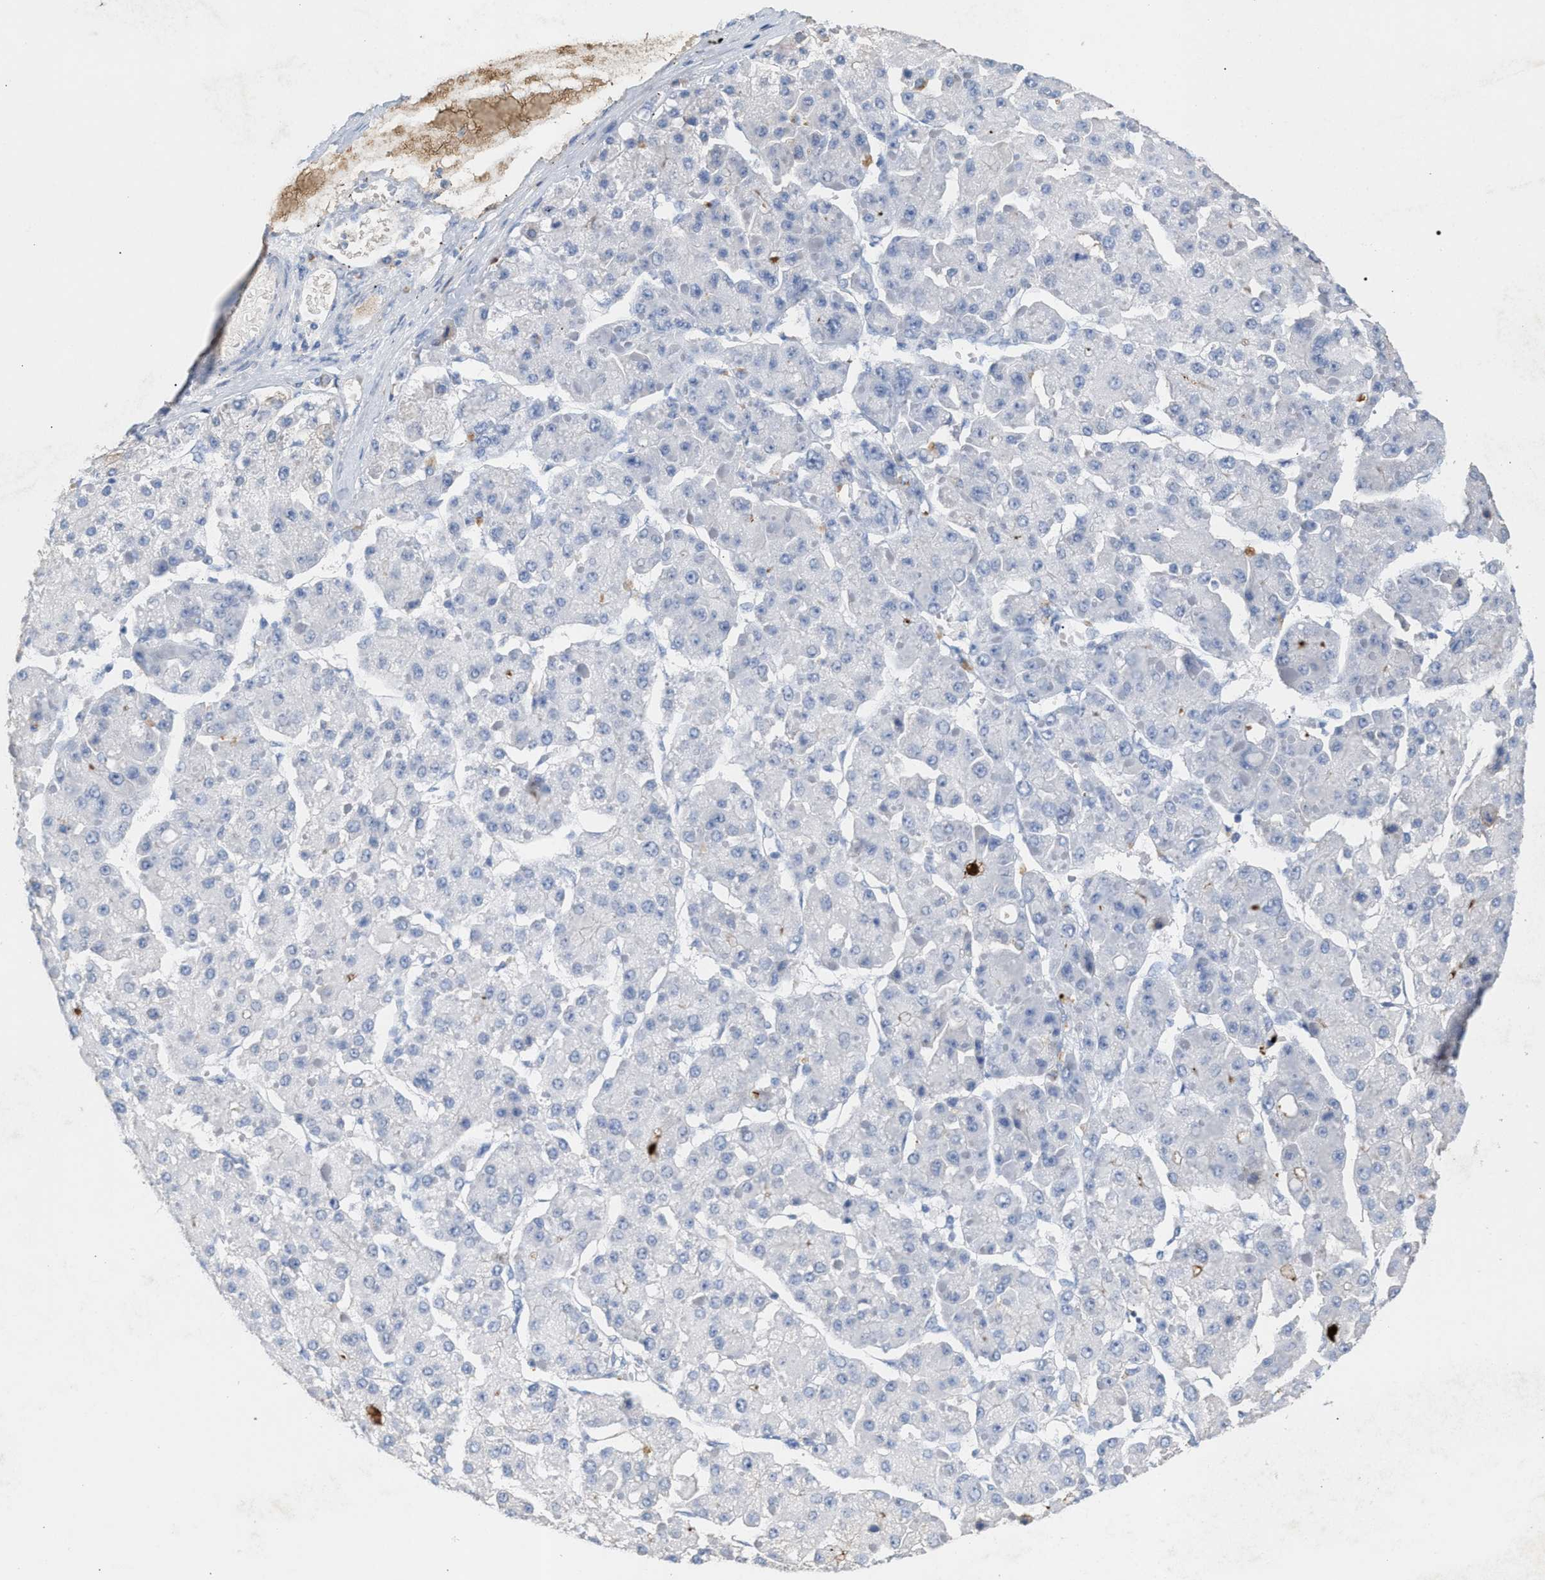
{"staining": {"intensity": "negative", "quantity": "none", "location": "none"}, "tissue": "liver cancer", "cell_type": "Tumor cells", "image_type": "cancer", "snomed": [{"axis": "morphology", "description": "Carcinoma, Hepatocellular, NOS"}, {"axis": "topography", "description": "Liver"}], "caption": "The image reveals no significant staining in tumor cells of liver hepatocellular carcinoma.", "gene": "APOH", "patient": {"sex": "female", "age": 73}}